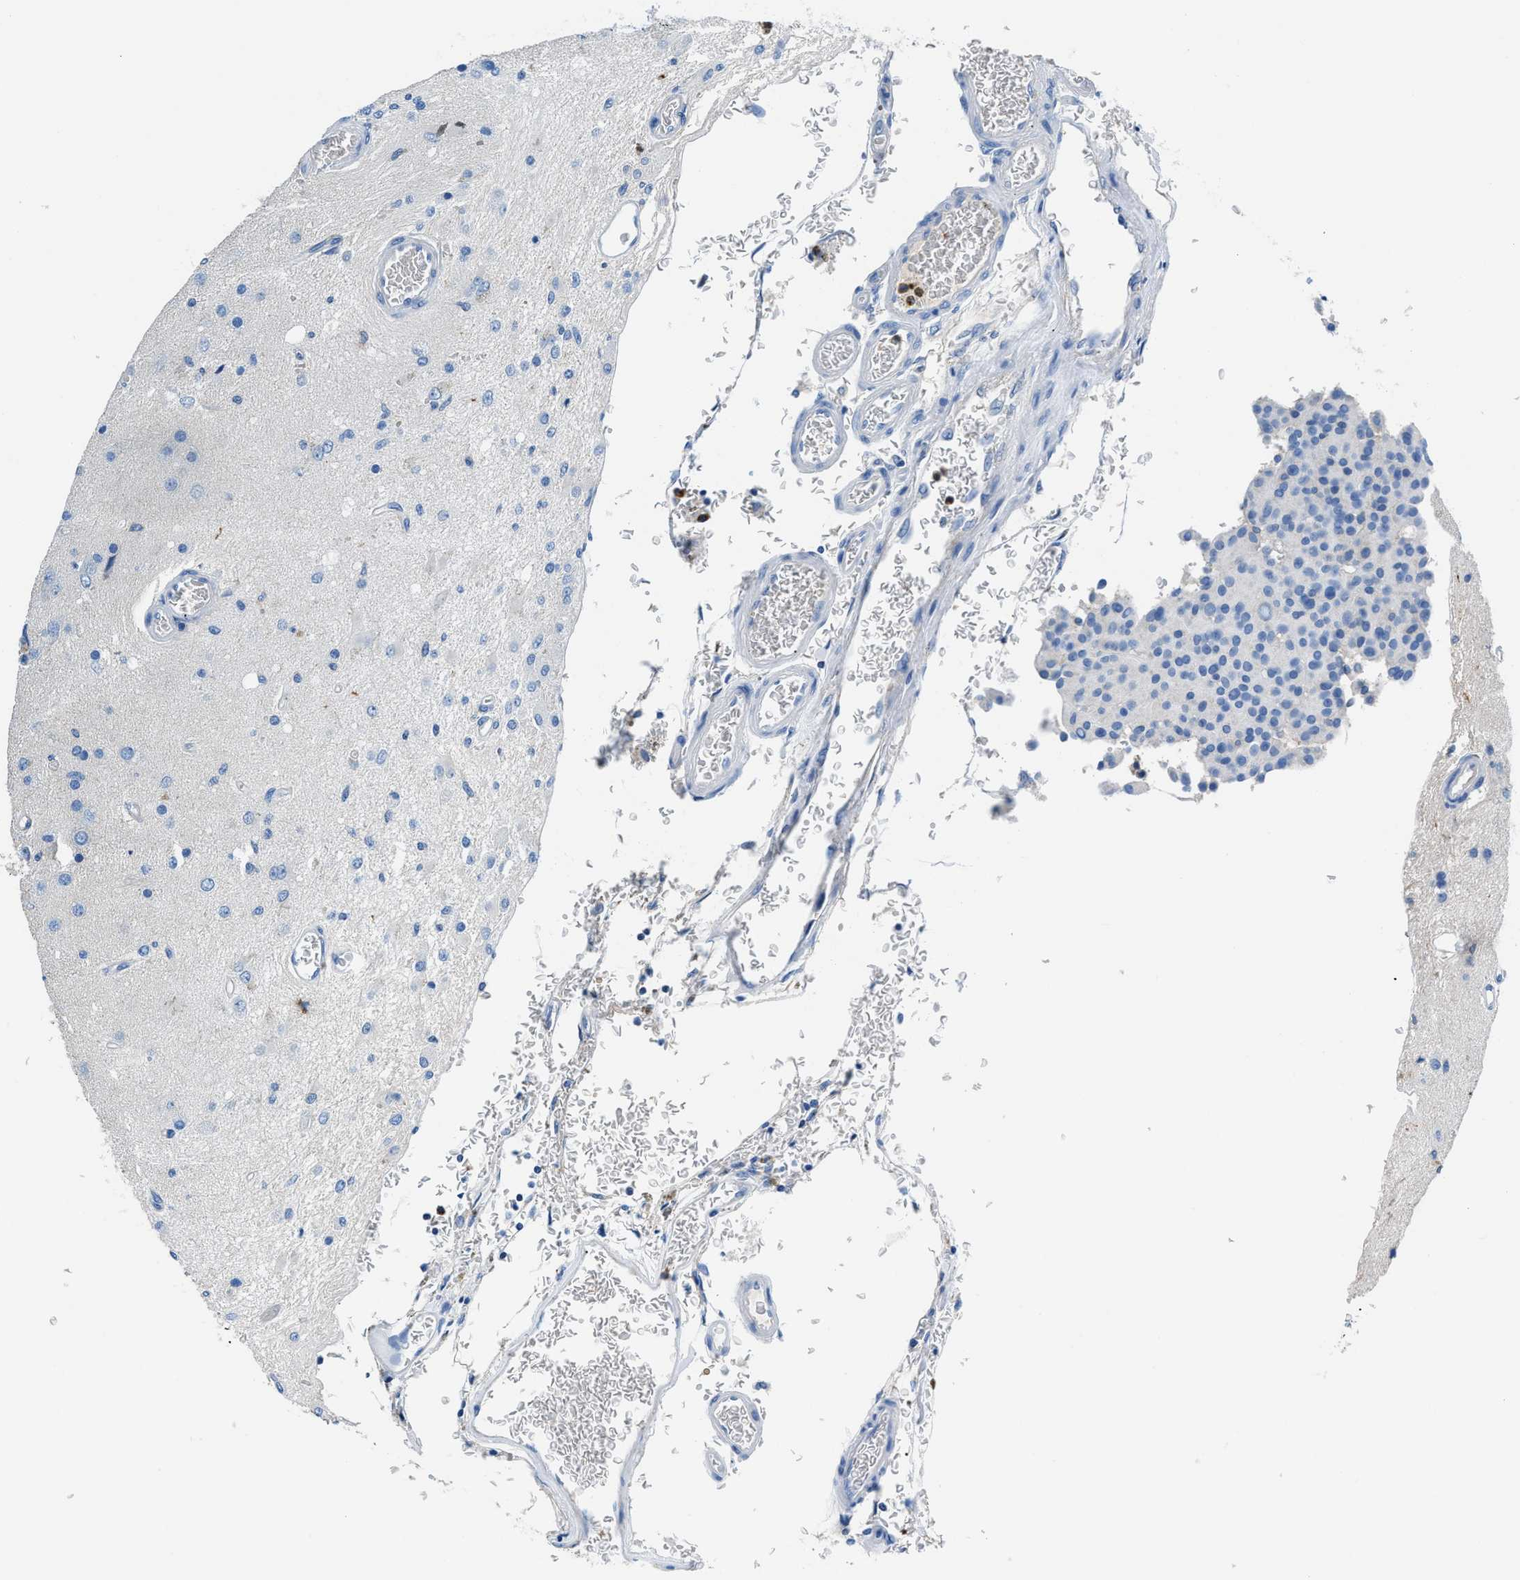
{"staining": {"intensity": "negative", "quantity": "none", "location": "none"}, "tissue": "glioma", "cell_type": "Tumor cells", "image_type": "cancer", "snomed": [{"axis": "morphology", "description": "Normal tissue, NOS"}, {"axis": "morphology", "description": "Glioma, malignant, High grade"}, {"axis": "topography", "description": "Cerebral cortex"}], "caption": "This micrograph is of malignant glioma (high-grade) stained with immunohistochemistry to label a protein in brown with the nuclei are counter-stained blue. There is no expression in tumor cells. (DAB immunohistochemistry (IHC), high magnification).", "gene": "NEB", "patient": {"sex": "male", "age": 77}}